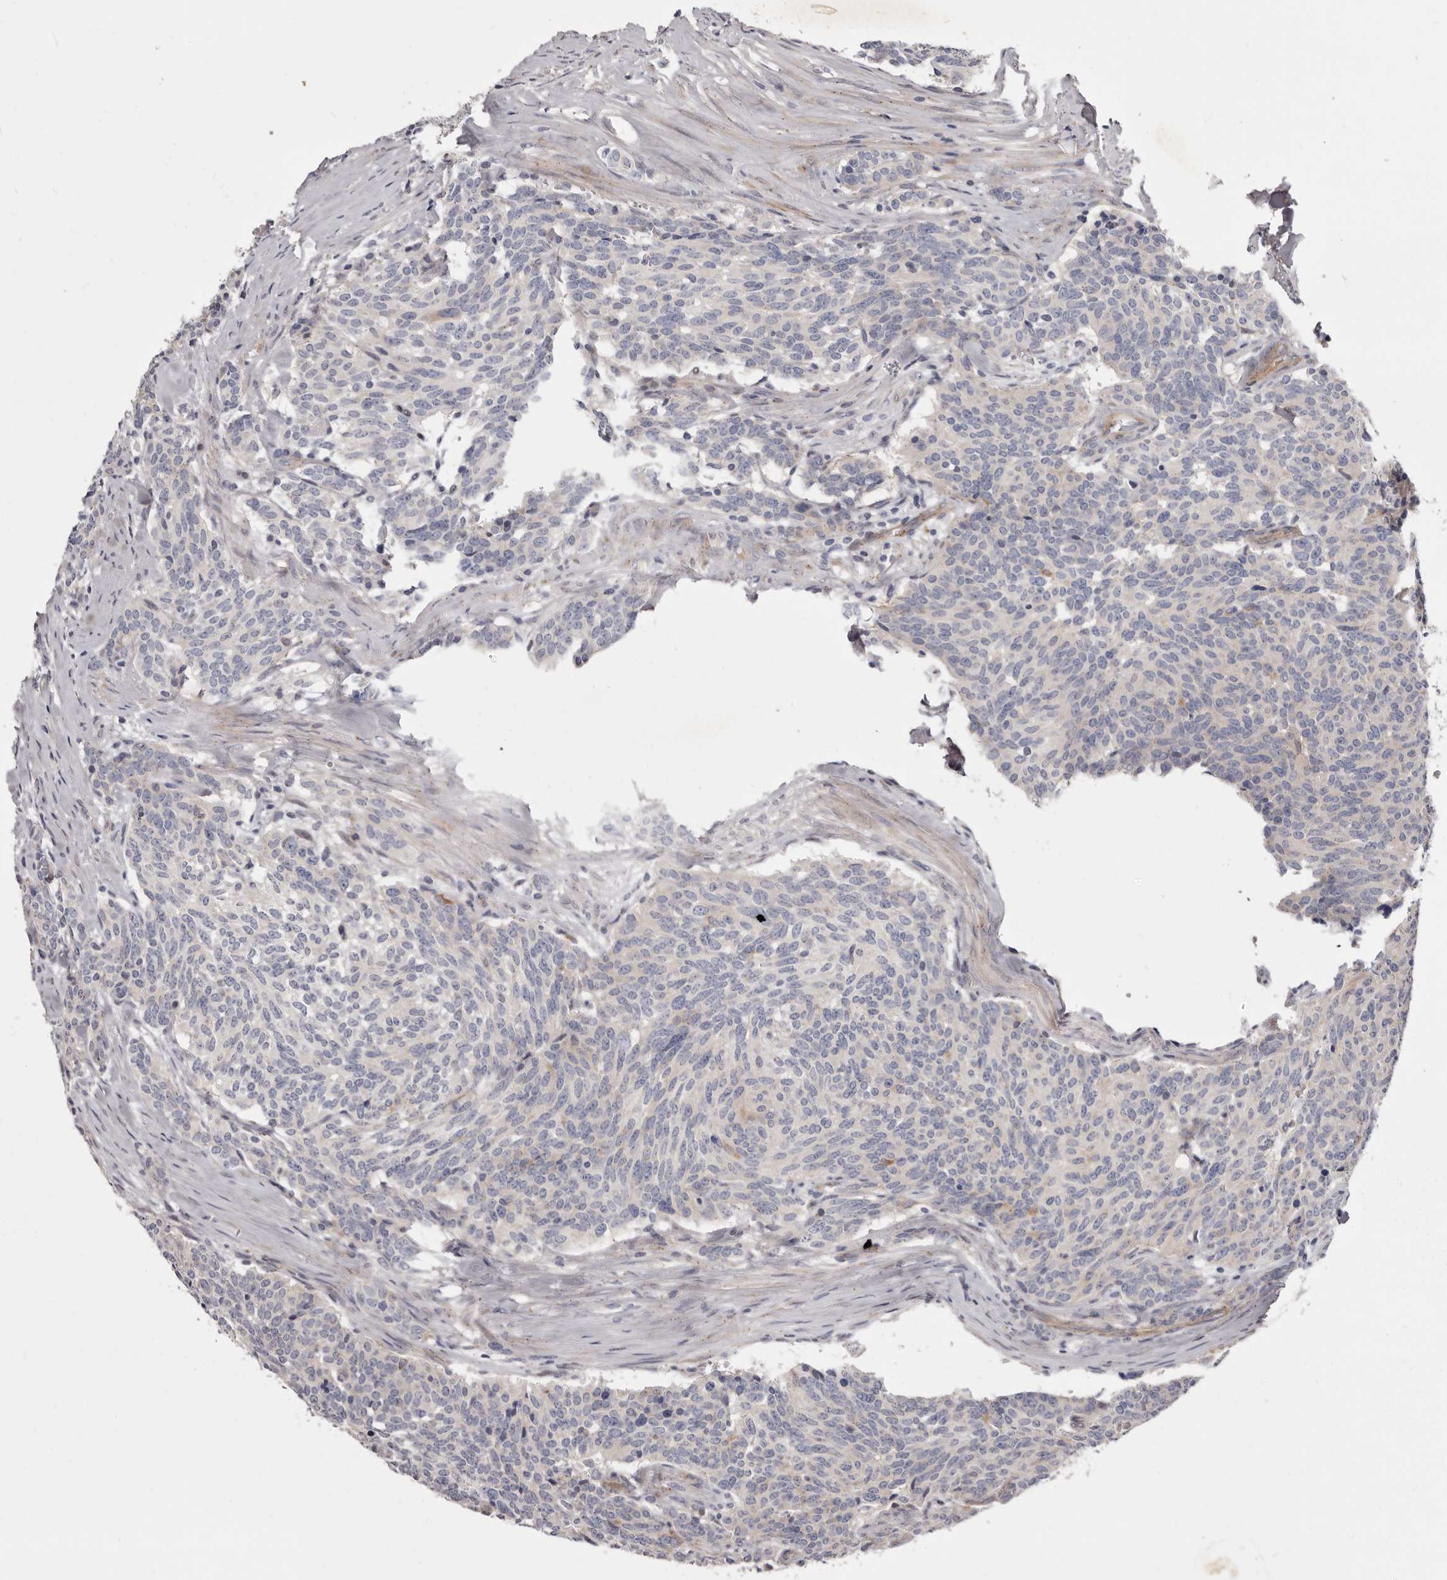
{"staining": {"intensity": "negative", "quantity": "none", "location": "none"}, "tissue": "carcinoid", "cell_type": "Tumor cells", "image_type": "cancer", "snomed": [{"axis": "morphology", "description": "Carcinoid, malignant, NOS"}, {"axis": "topography", "description": "Lung"}], "caption": "High power microscopy micrograph of an immunohistochemistry (IHC) image of carcinoid, revealing no significant expression in tumor cells. Brightfield microscopy of immunohistochemistry (IHC) stained with DAB (brown) and hematoxylin (blue), captured at high magnification.", "gene": "PEG10", "patient": {"sex": "female", "age": 46}}